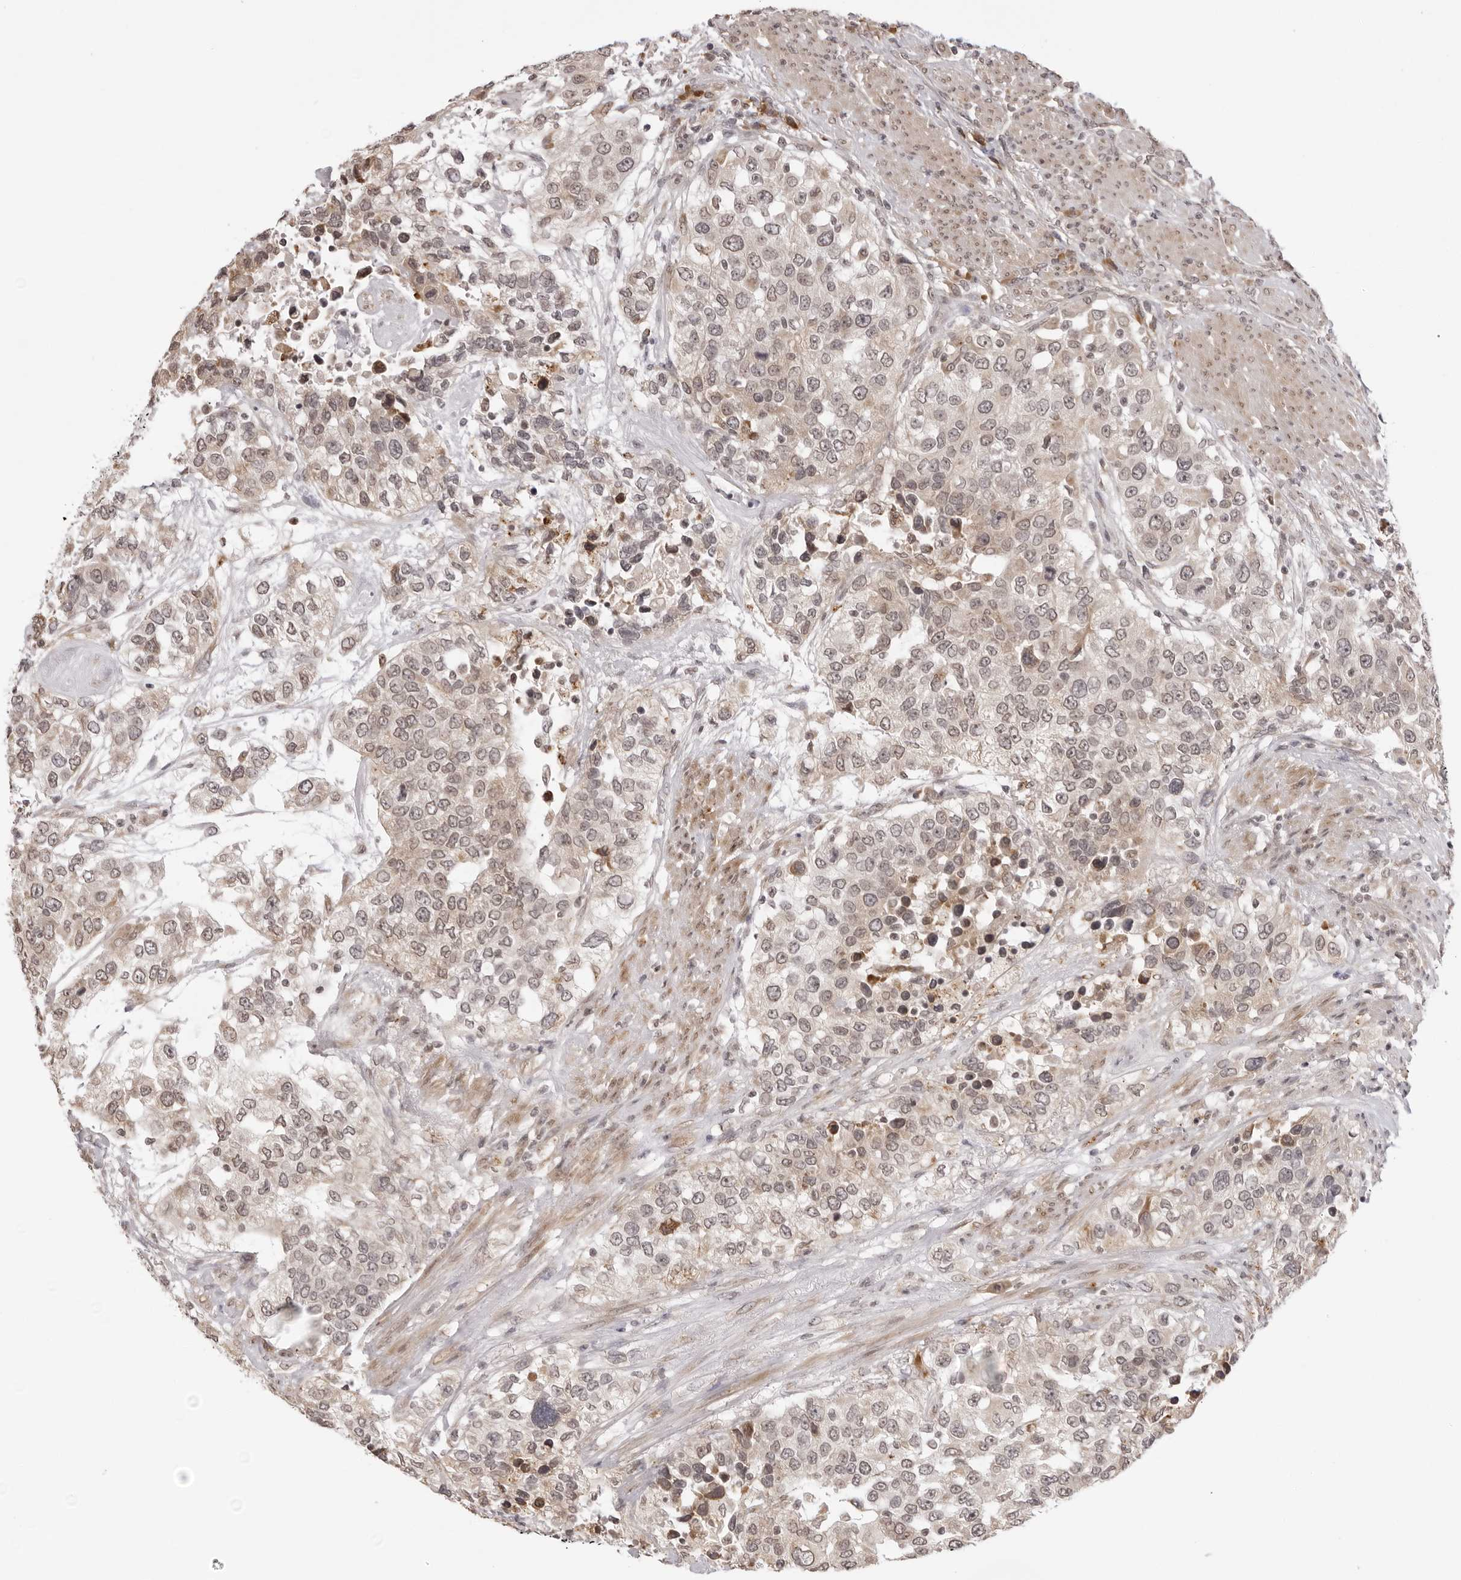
{"staining": {"intensity": "weak", "quantity": "25%-75%", "location": "cytoplasmic/membranous"}, "tissue": "urothelial cancer", "cell_type": "Tumor cells", "image_type": "cancer", "snomed": [{"axis": "morphology", "description": "Urothelial carcinoma, High grade"}, {"axis": "topography", "description": "Urinary bladder"}], "caption": "Tumor cells display weak cytoplasmic/membranous positivity in approximately 25%-75% of cells in high-grade urothelial carcinoma.", "gene": "ZC3H11A", "patient": {"sex": "female", "age": 80}}